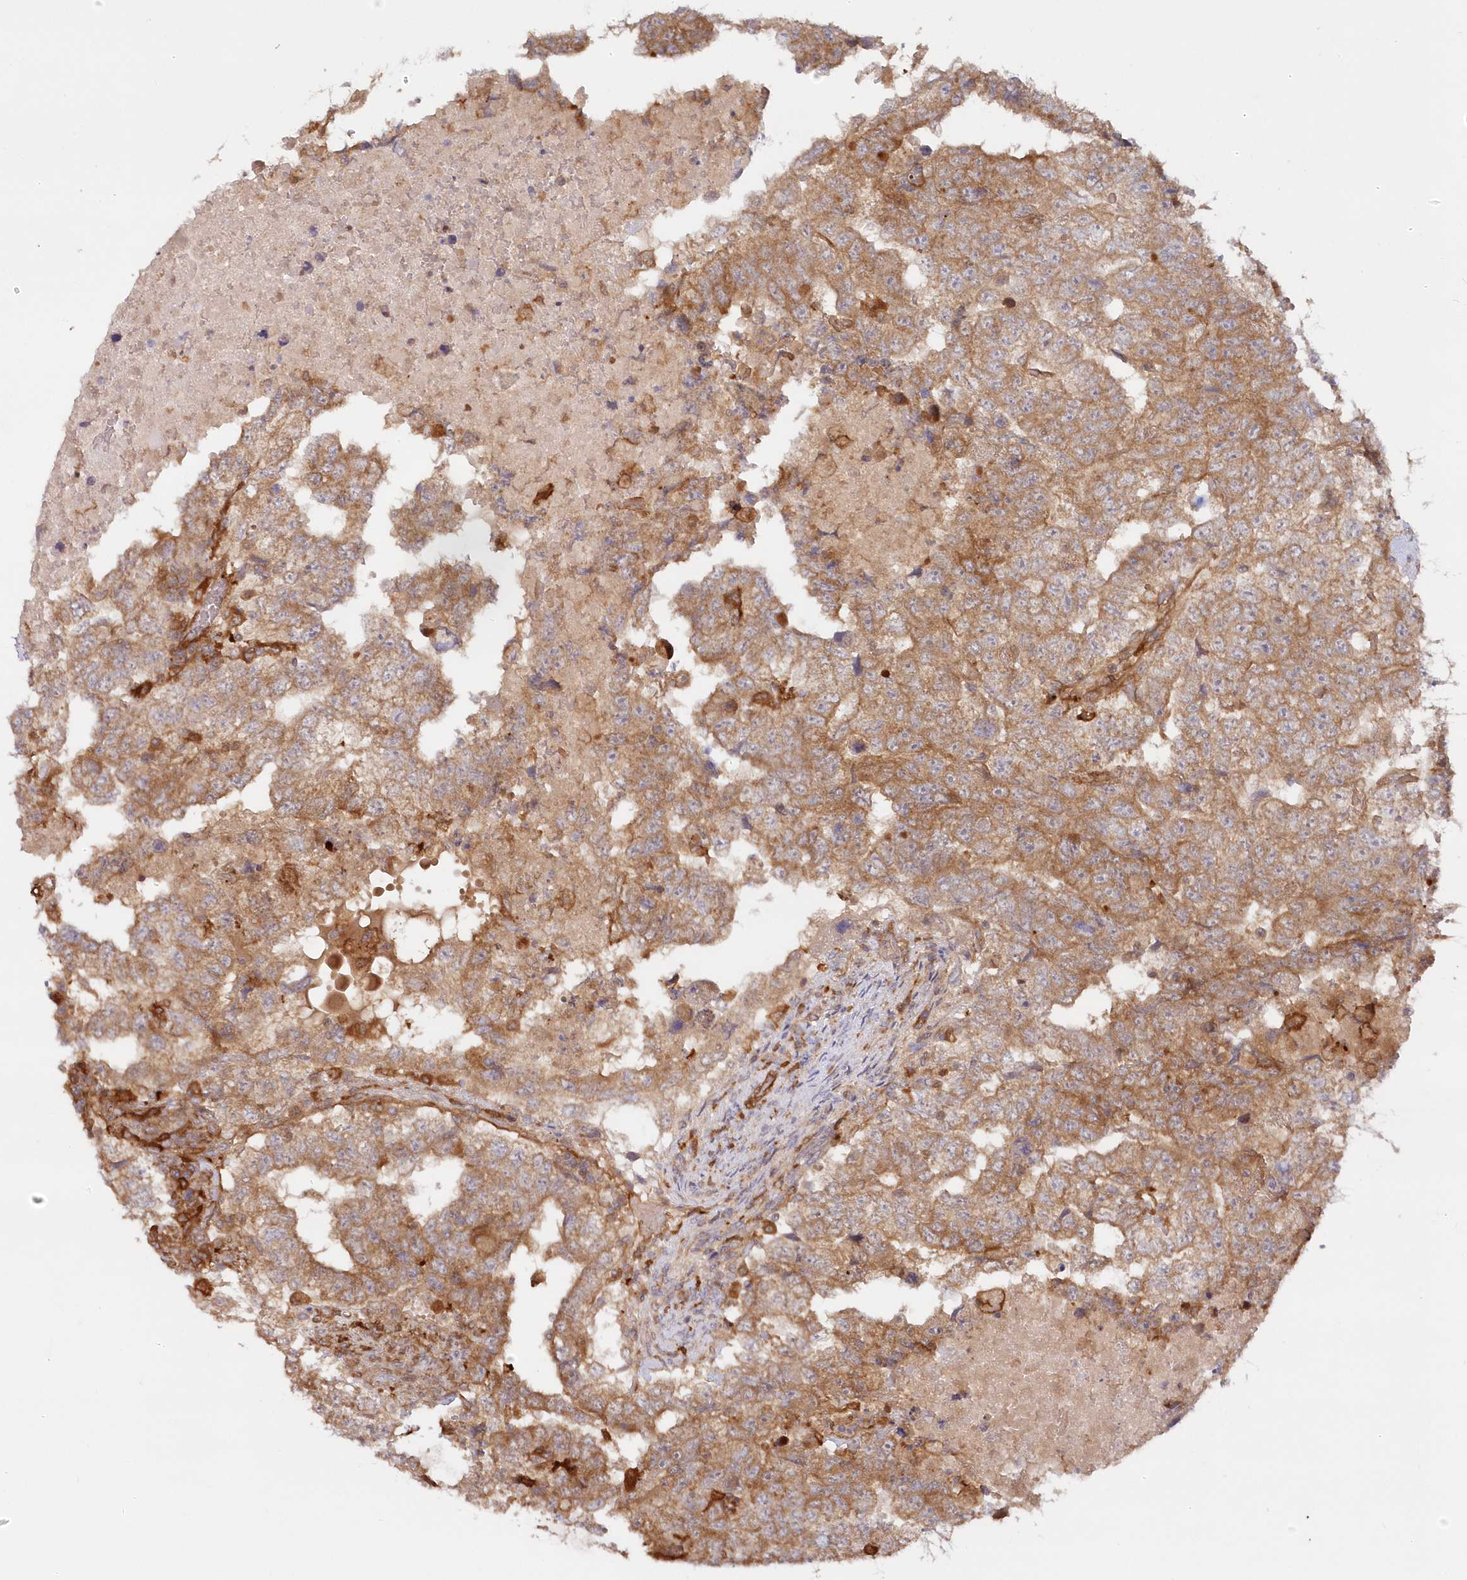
{"staining": {"intensity": "moderate", "quantity": "25%-75%", "location": "cytoplasmic/membranous"}, "tissue": "testis cancer", "cell_type": "Tumor cells", "image_type": "cancer", "snomed": [{"axis": "morphology", "description": "Carcinoma, Embryonal, NOS"}, {"axis": "topography", "description": "Testis"}], "caption": "A brown stain shows moderate cytoplasmic/membranous staining of a protein in human embryonal carcinoma (testis) tumor cells.", "gene": "GBE1", "patient": {"sex": "male", "age": 36}}